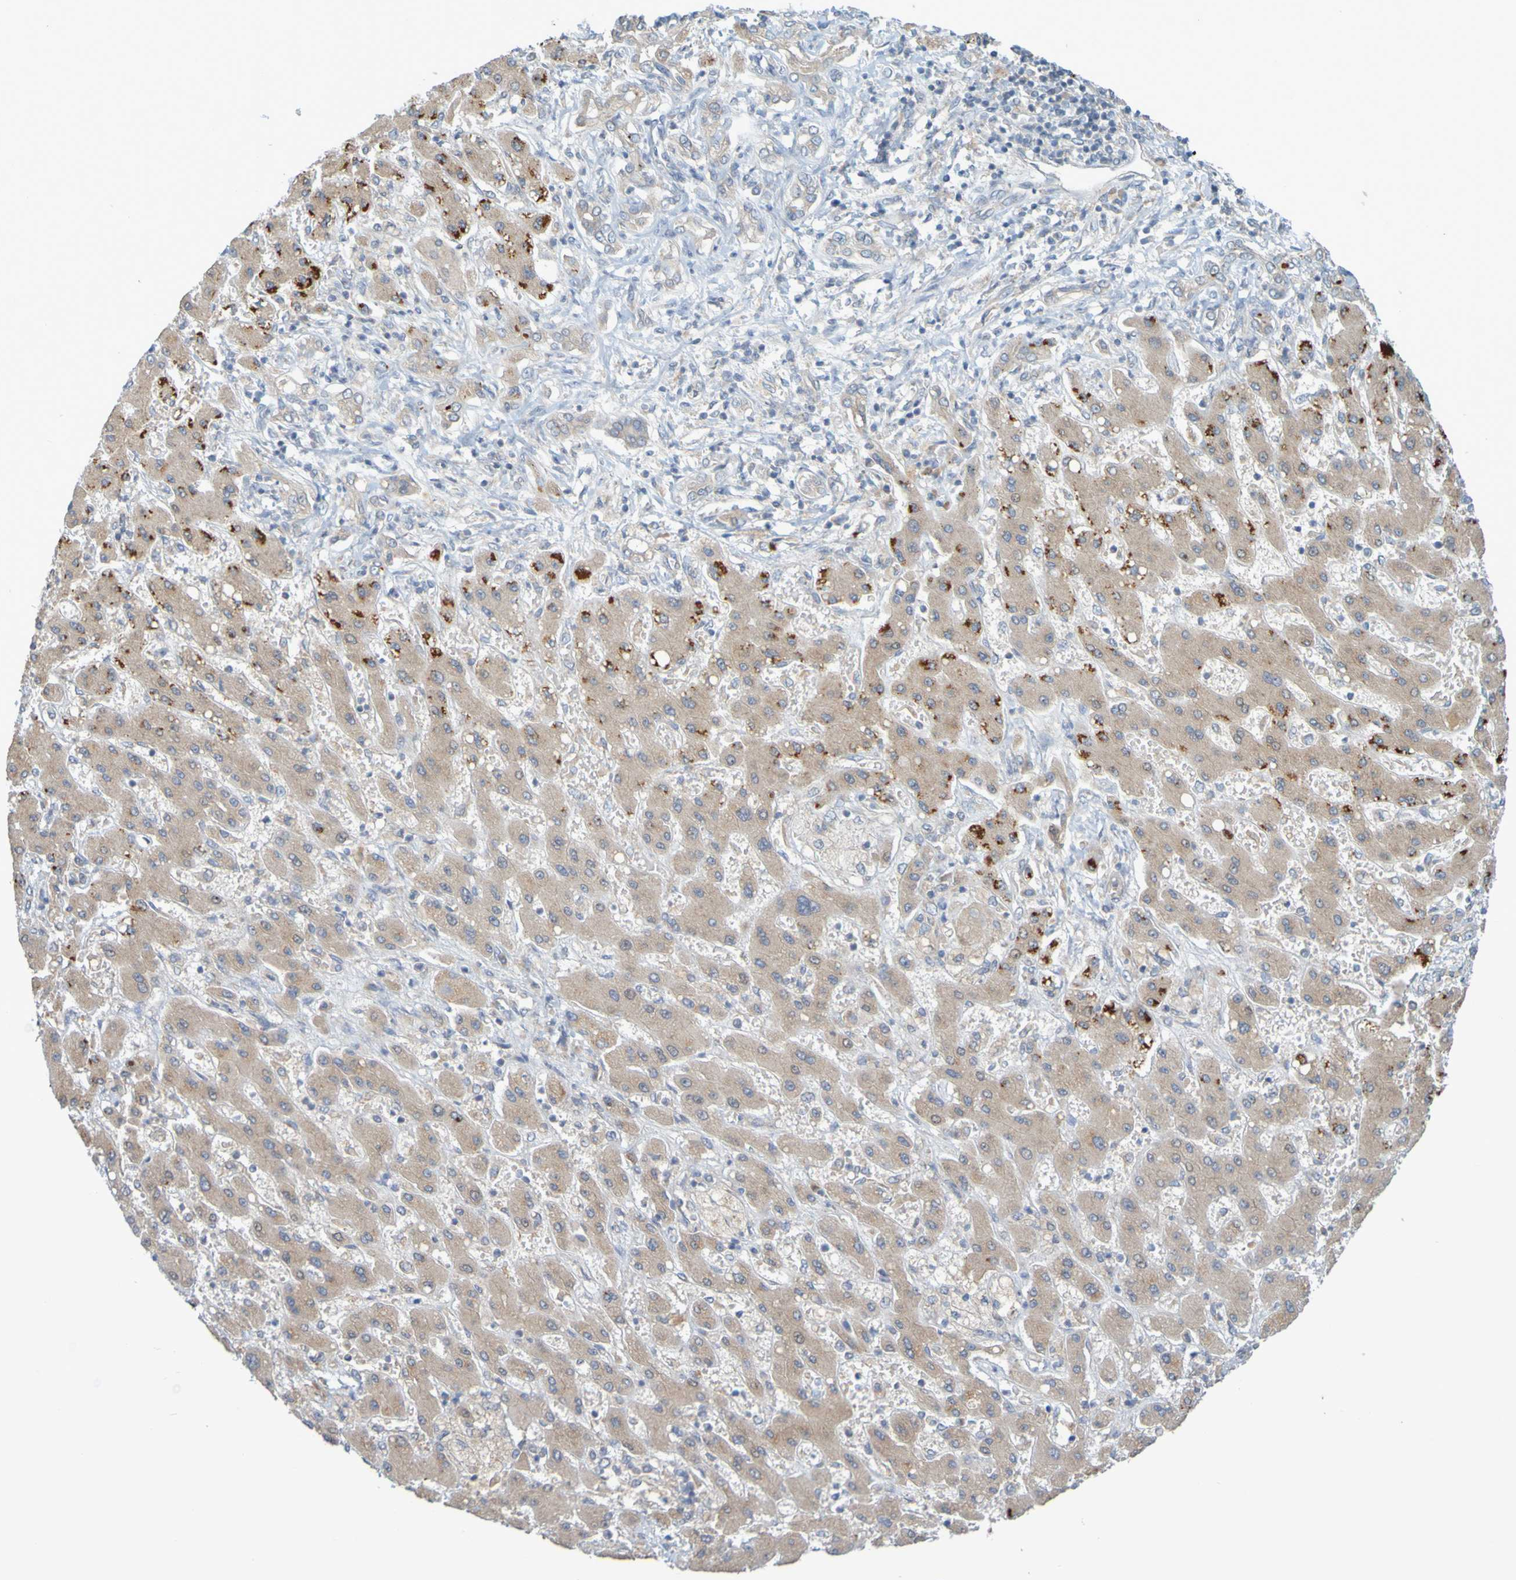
{"staining": {"intensity": "weak", "quantity": ">75%", "location": "cytoplasmic/membranous"}, "tissue": "liver cancer", "cell_type": "Tumor cells", "image_type": "cancer", "snomed": [{"axis": "morphology", "description": "Cholangiocarcinoma"}, {"axis": "topography", "description": "Liver"}], "caption": "Liver cancer (cholangiocarcinoma) stained for a protein (brown) displays weak cytoplasmic/membranous positive staining in about >75% of tumor cells.", "gene": "MOGS", "patient": {"sex": "male", "age": 50}}